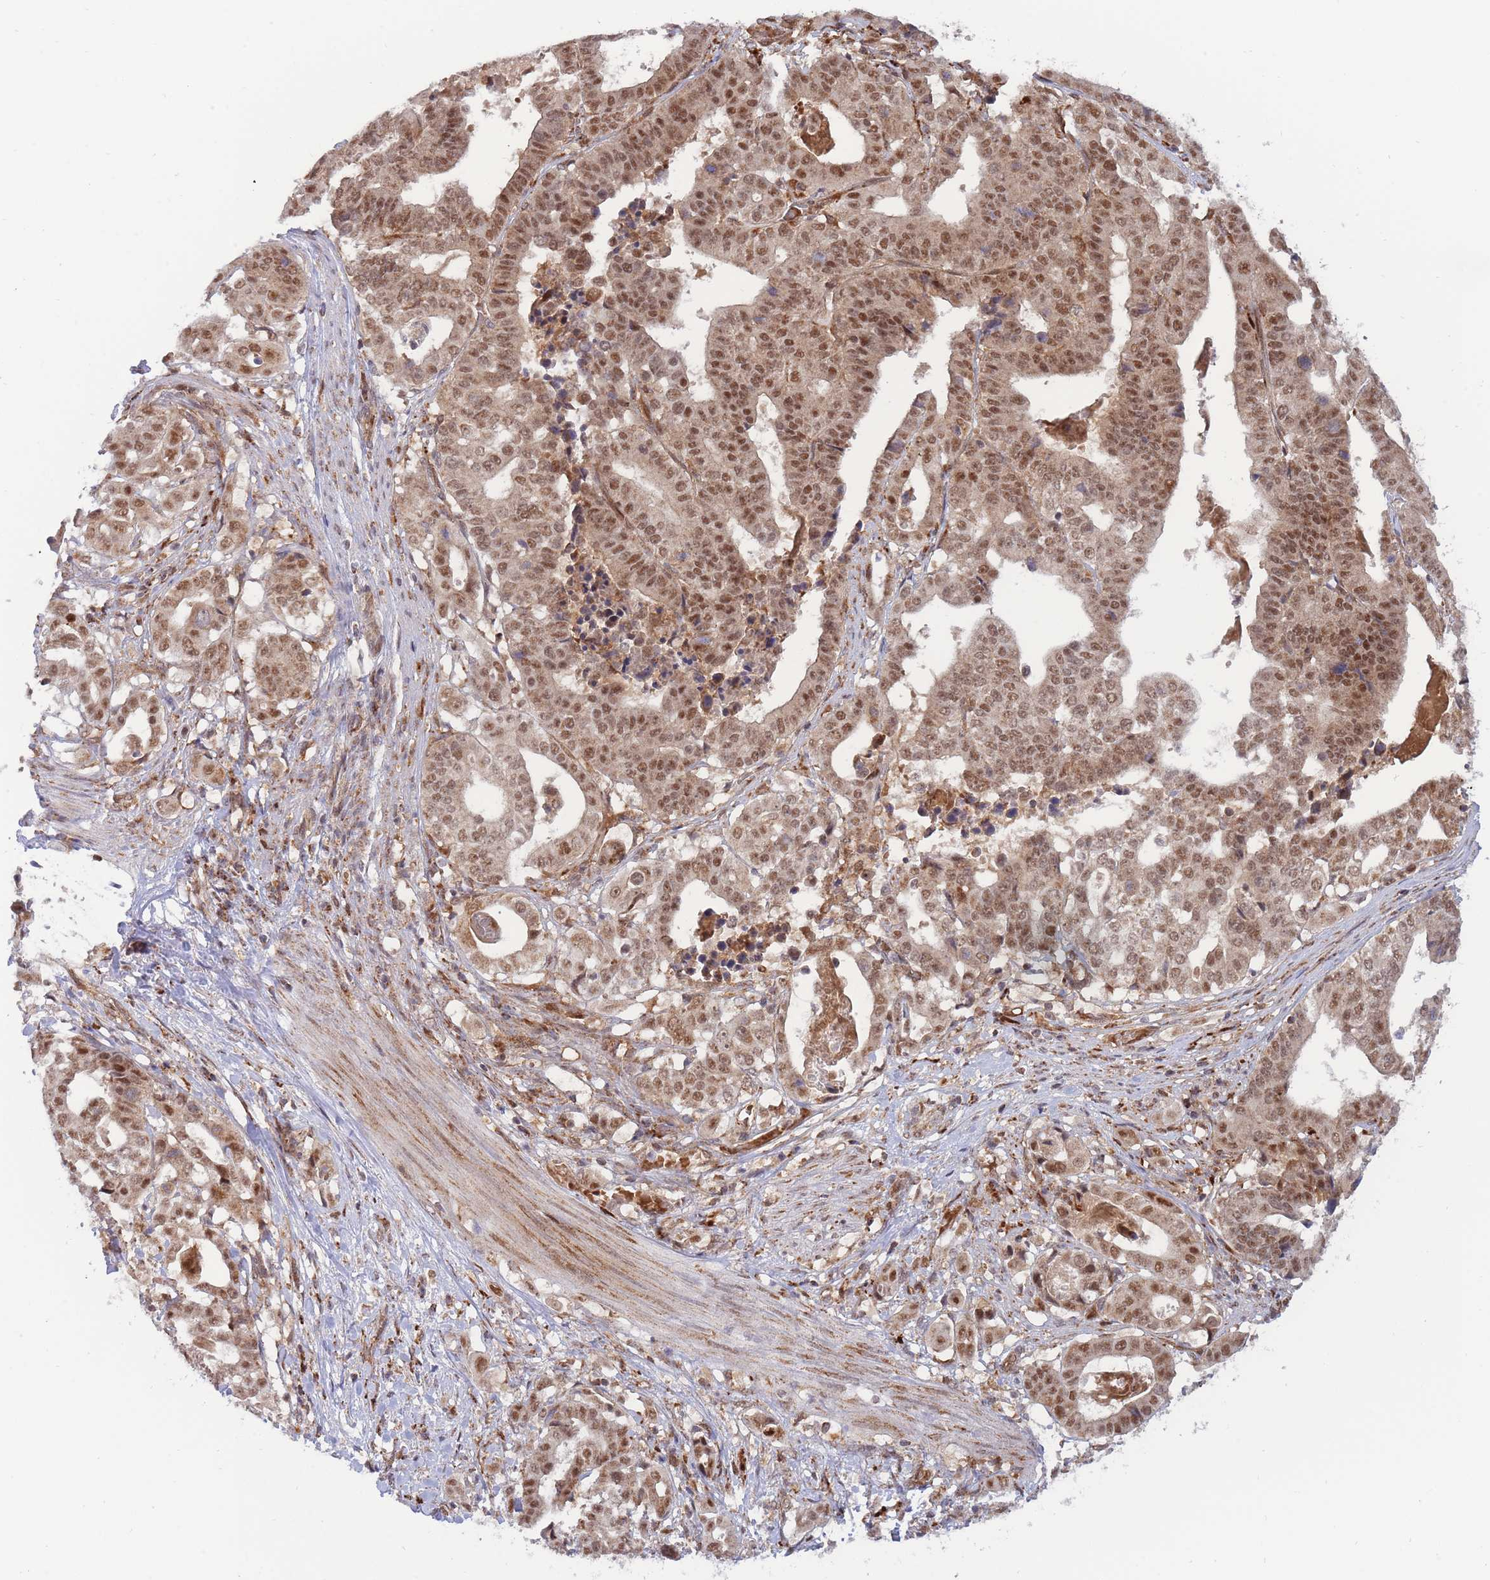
{"staining": {"intensity": "moderate", "quantity": ">75%", "location": "nuclear"}, "tissue": "stomach cancer", "cell_type": "Tumor cells", "image_type": "cancer", "snomed": [{"axis": "morphology", "description": "Adenocarcinoma, NOS"}, {"axis": "topography", "description": "Stomach"}], "caption": "DAB immunohistochemical staining of human adenocarcinoma (stomach) reveals moderate nuclear protein staining in about >75% of tumor cells.", "gene": "BOD1L1", "patient": {"sex": "male", "age": 48}}